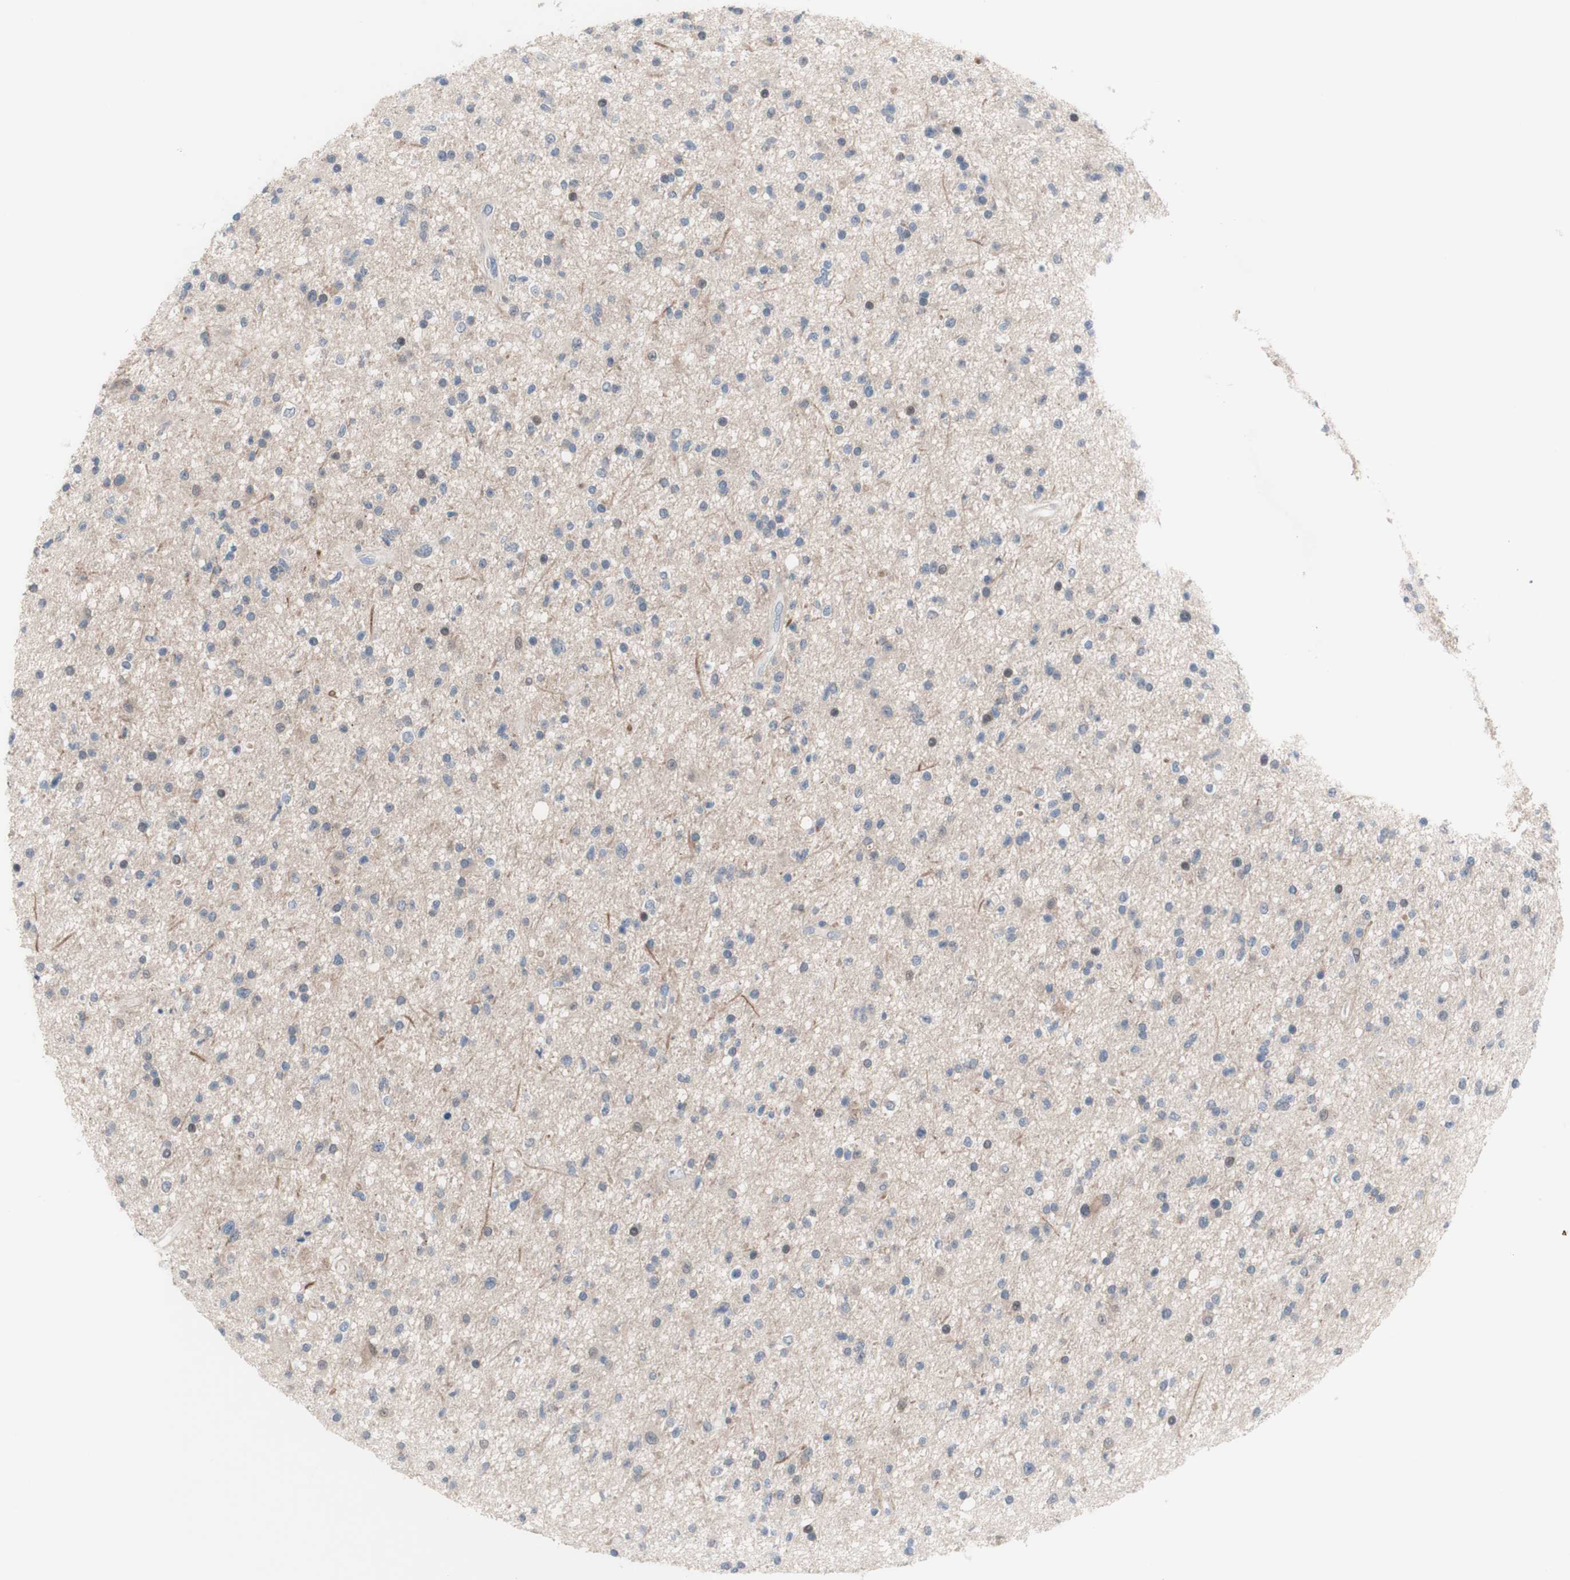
{"staining": {"intensity": "weak", "quantity": "<25%", "location": "nuclear"}, "tissue": "glioma", "cell_type": "Tumor cells", "image_type": "cancer", "snomed": [{"axis": "morphology", "description": "Glioma, malignant, High grade"}, {"axis": "topography", "description": "Brain"}], "caption": "This is a histopathology image of immunohistochemistry (IHC) staining of high-grade glioma (malignant), which shows no expression in tumor cells. (Immunohistochemistry (ihc), brightfield microscopy, high magnification).", "gene": "PHTF2", "patient": {"sex": "male", "age": 33}}